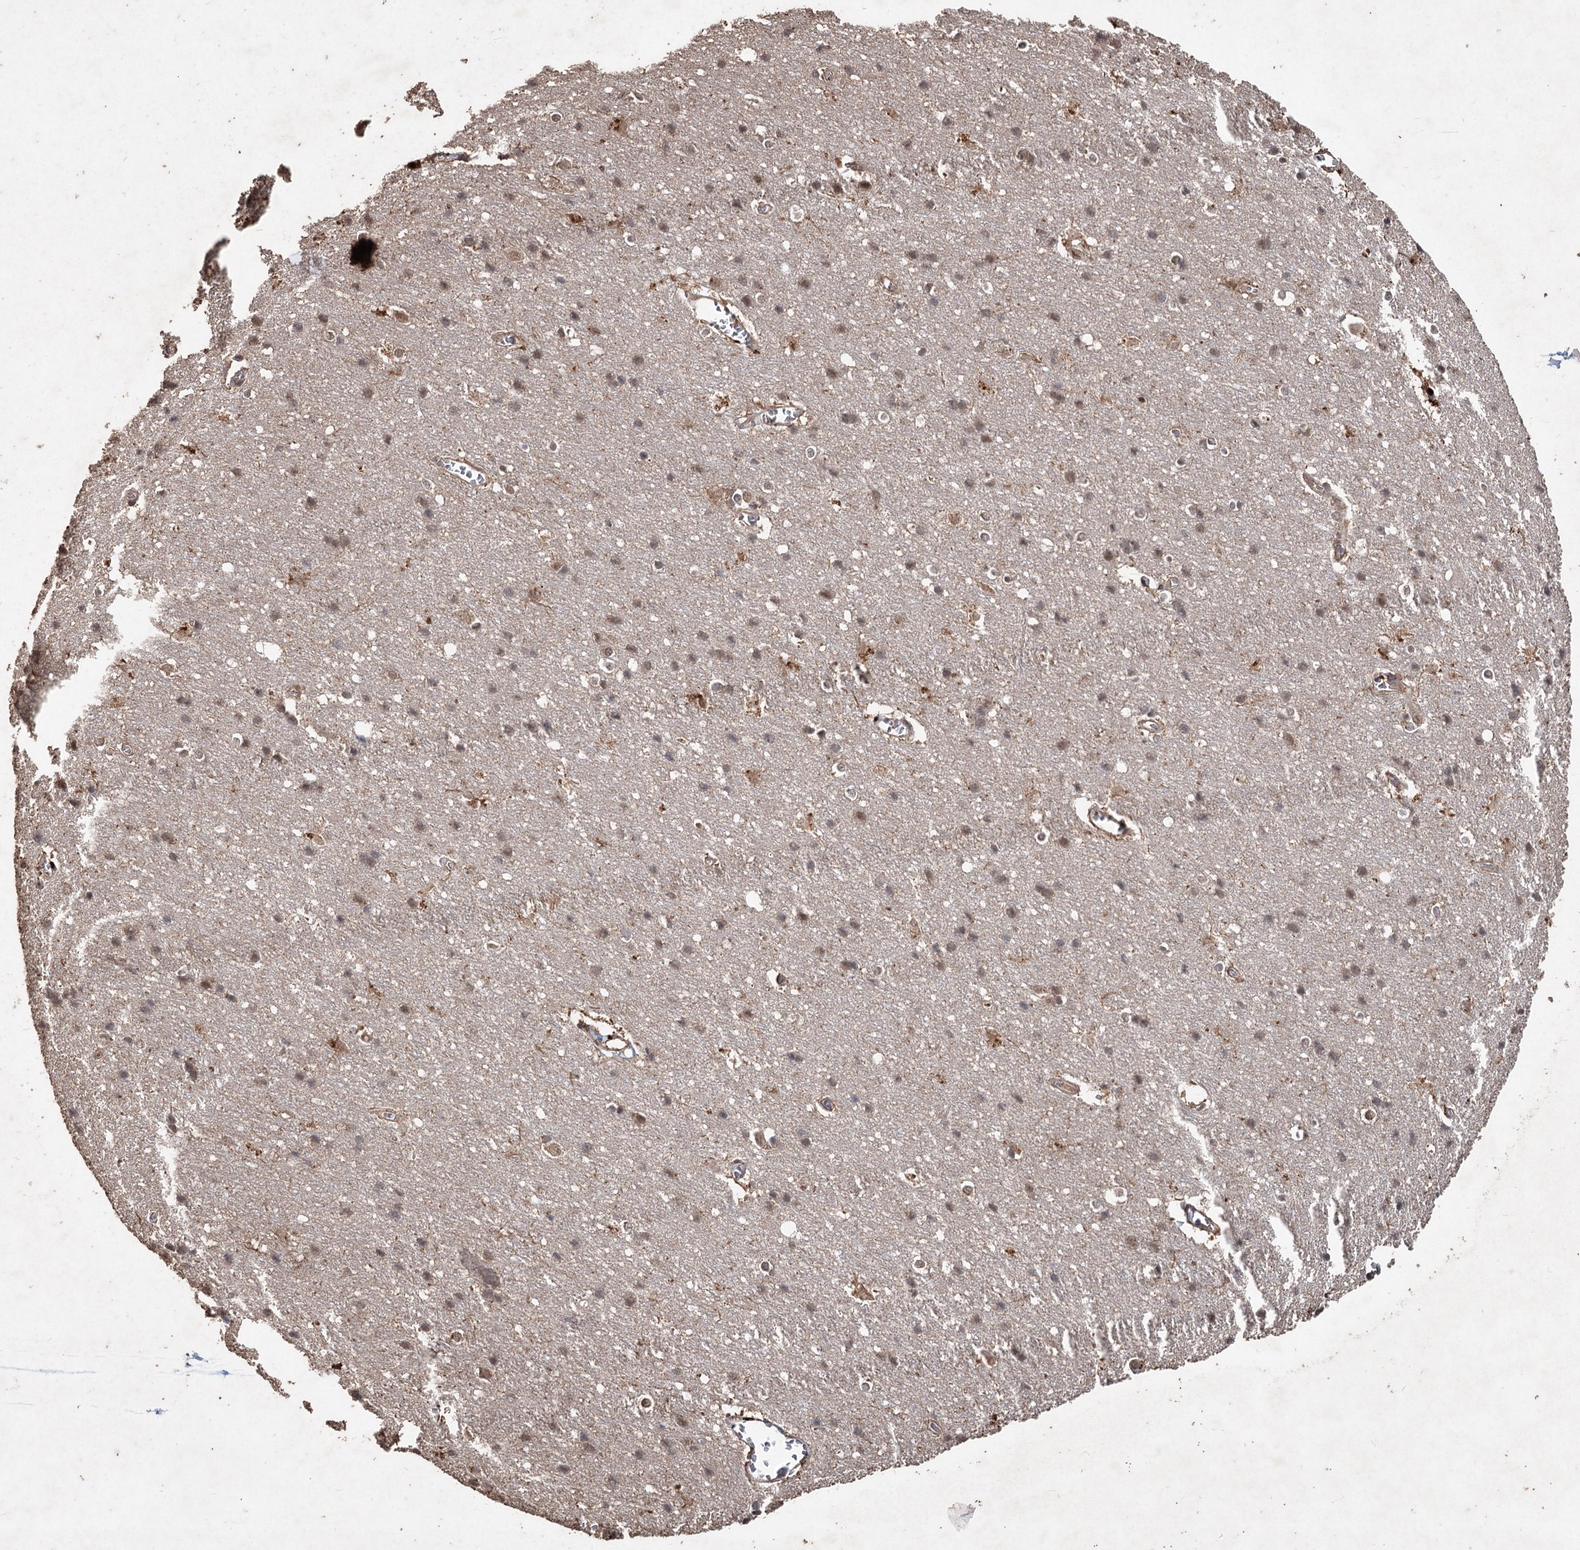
{"staining": {"intensity": "strong", "quantity": ">75%", "location": "nuclear"}, "tissue": "cerebral cortex", "cell_type": "Endothelial cells", "image_type": "normal", "snomed": [{"axis": "morphology", "description": "Normal tissue, NOS"}, {"axis": "topography", "description": "Cerebral cortex"}], "caption": "Immunohistochemical staining of benign human cerebral cortex reveals strong nuclear protein expression in about >75% of endothelial cells.", "gene": "FBXO7", "patient": {"sex": "male", "age": 54}}